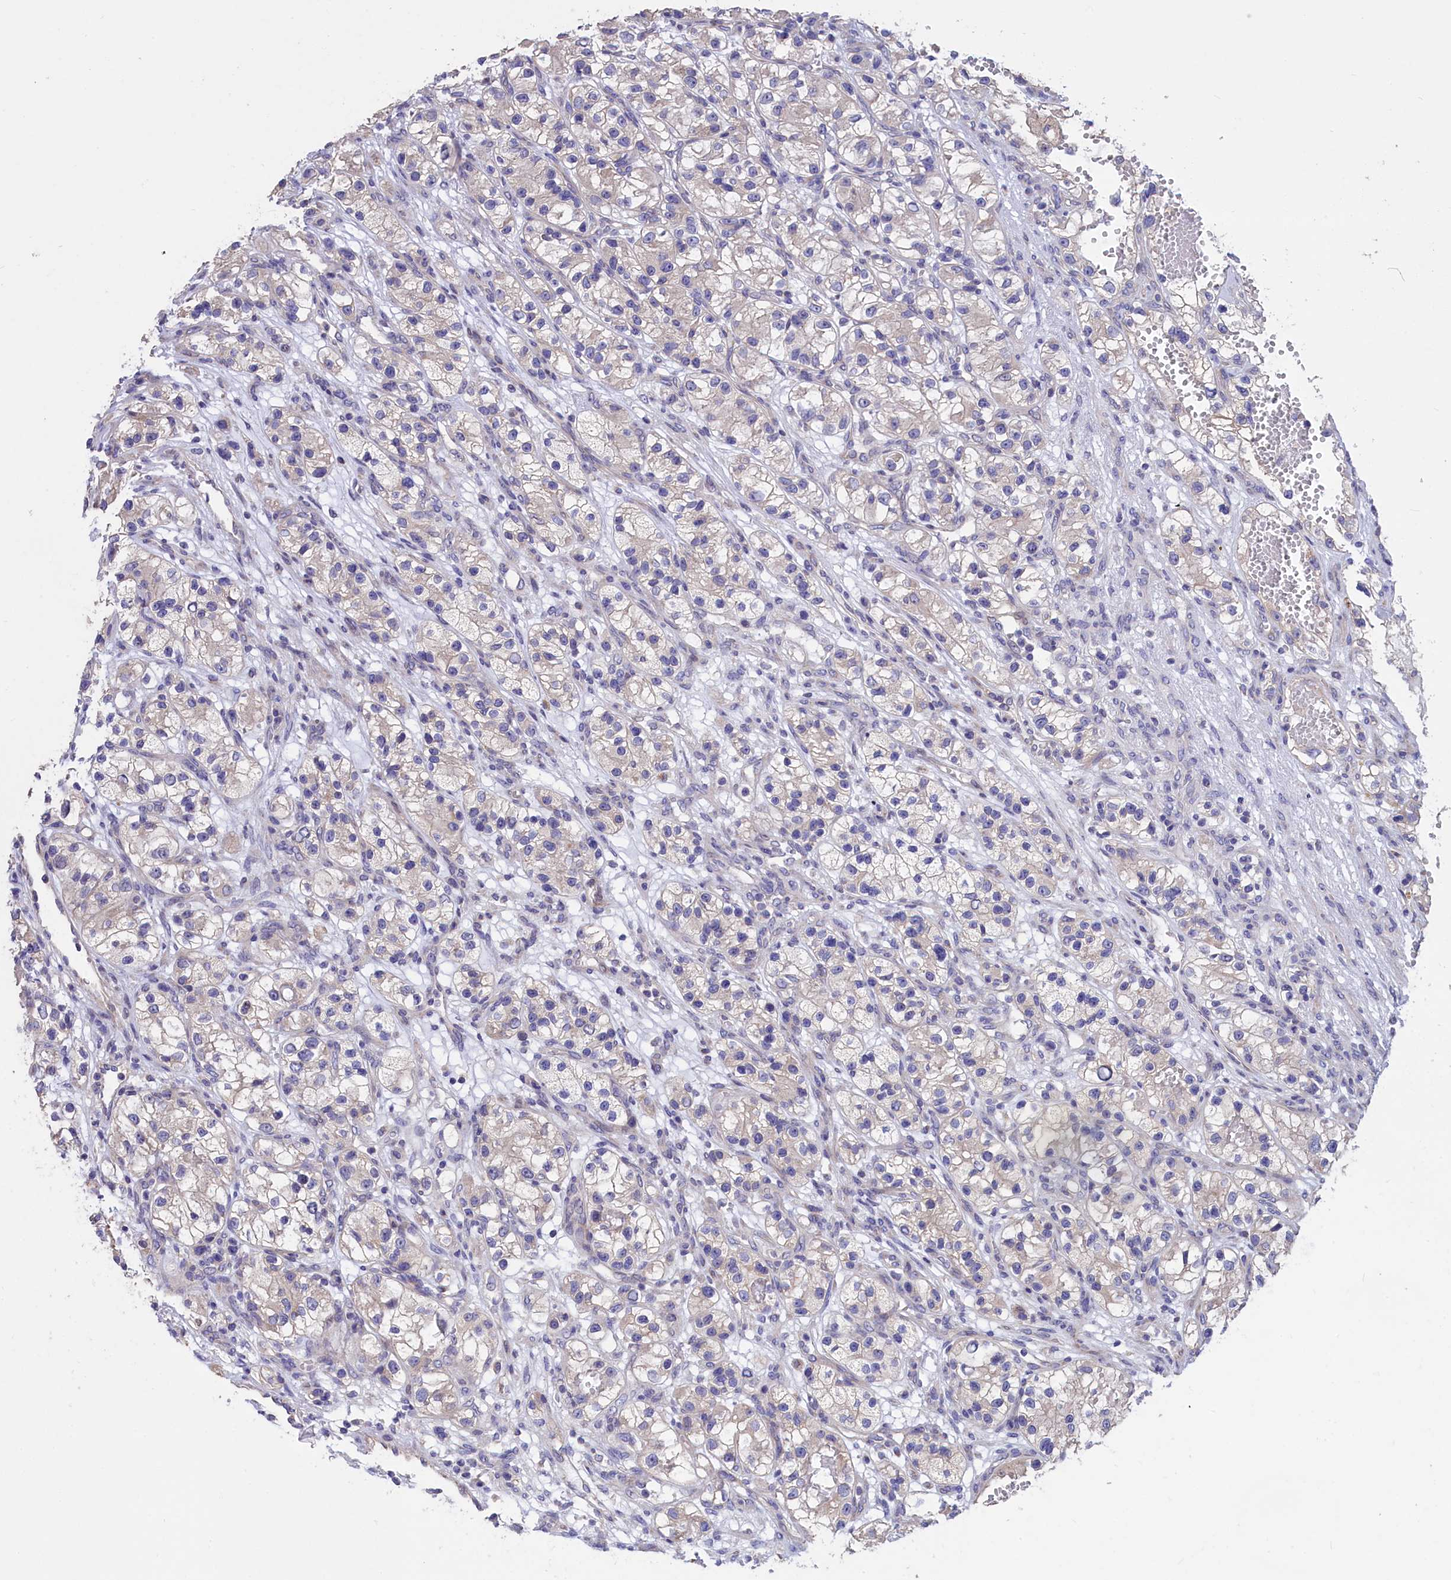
{"staining": {"intensity": "weak", "quantity": "<25%", "location": "cytoplasmic/membranous"}, "tissue": "renal cancer", "cell_type": "Tumor cells", "image_type": "cancer", "snomed": [{"axis": "morphology", "description": "Adenocarcinoma, NOS"}, {"axis": "topography", "description": "Kidney"}], "caption": "Protein analysis of adenocarcinoma (renal) exhibits no significant expression in tumor cells.", "gene": "CYP2U1", "patient": {"sex": "female", "age": 57}}